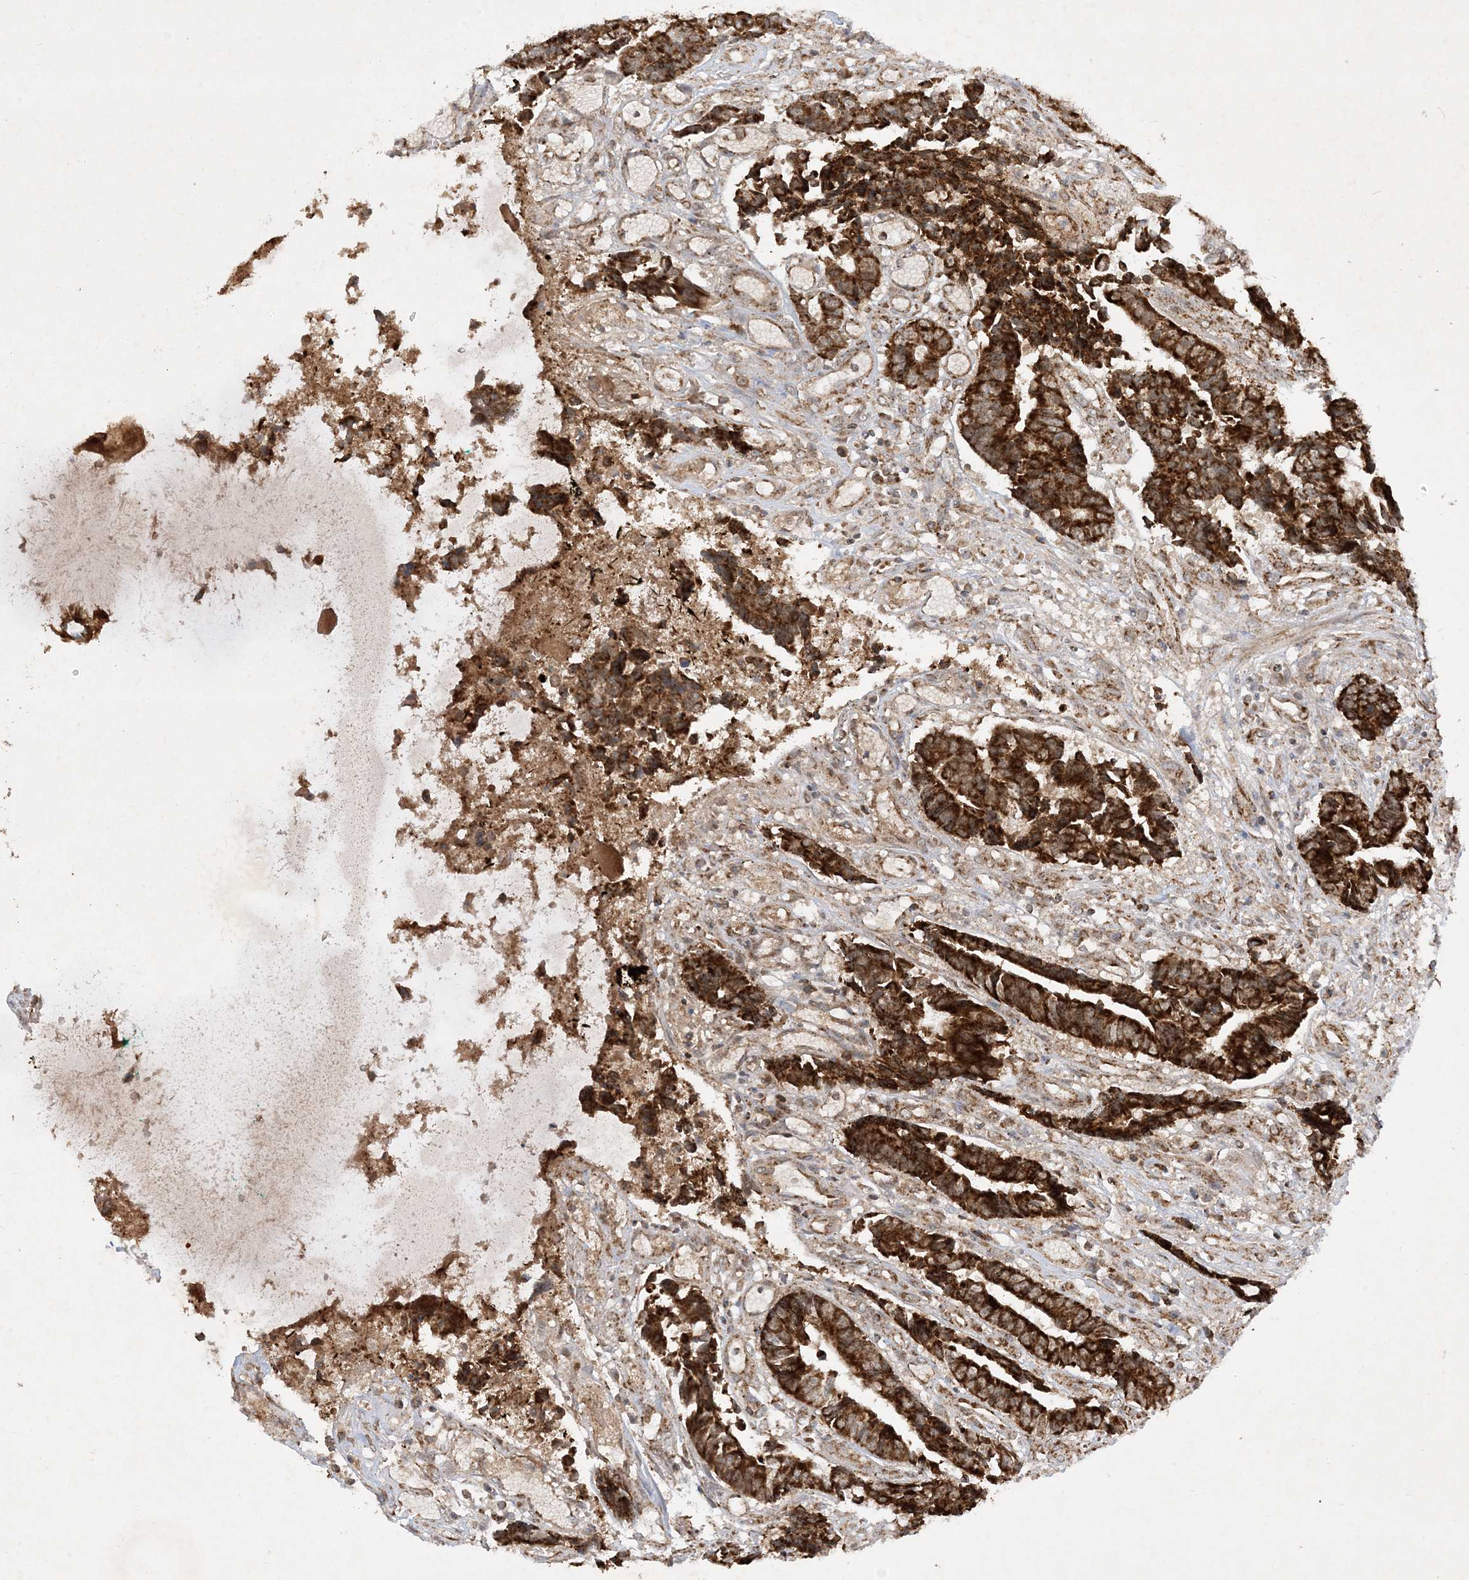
{"staining": {"intensity": "strong", "quantity": ">75%", "location": "cytoplasmic/membranous"}, "tissue": "colorectal cancer", "cell_type": "Tumor cells", "image_type": "cancer", "snomed": [{"axis": "morphology", "description": "Adenocarcinoma, NOS"}, {"axis": "topography", "description": "Rectum"}], "caption": "This histopathology image exhibits adenocarcinoma (colorectal) stained with immunohistochemistry (IHC) to label a protein in brown. The cytoplasmic/membranous of tumor cells show strong positivity for the protein. Nuclei are counter-stained blue.", "gene": "NDUFAF3", "patient": {"sex": "male", "age": 84}}